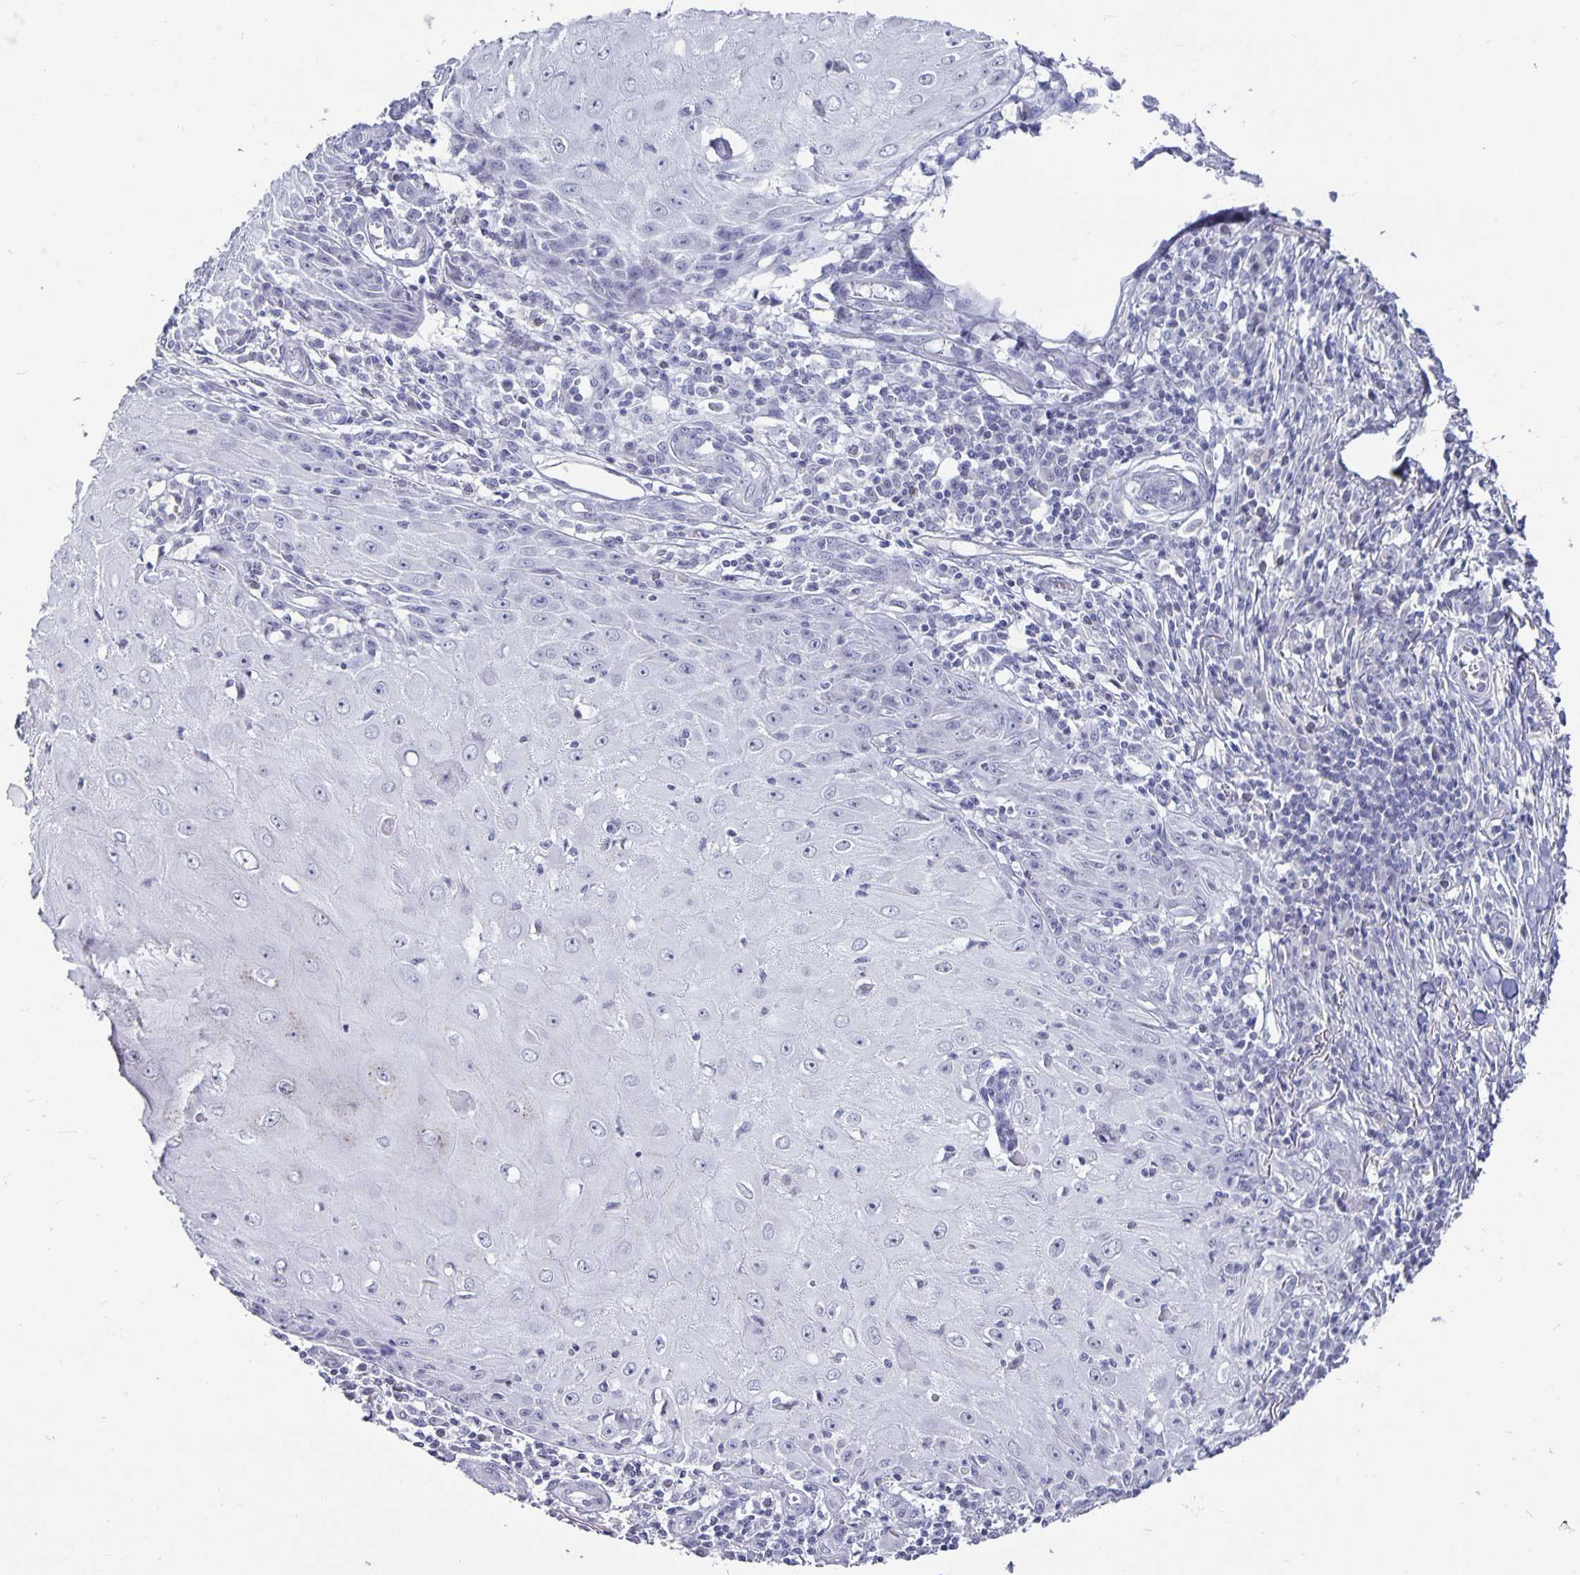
{"staining": {"intensity": "negative", "quantity": "none", "location": "none"}, "tissue": "skin cancer", "cell_type": "Tumor cells", "image_type": "cancer", "snomed": [{"axis": "morphology", "description": "Squamous cell carcinoma, NOS"}, {"axis": "topography", "description": "Skin"}], "caption": "An immunohistochemistry (IHC) image of skin cancer is shown. There is no staining in tumor cells of skin cancer.", "gene": "OLIG2", "patient": {"sex": "female", "age": 73}}